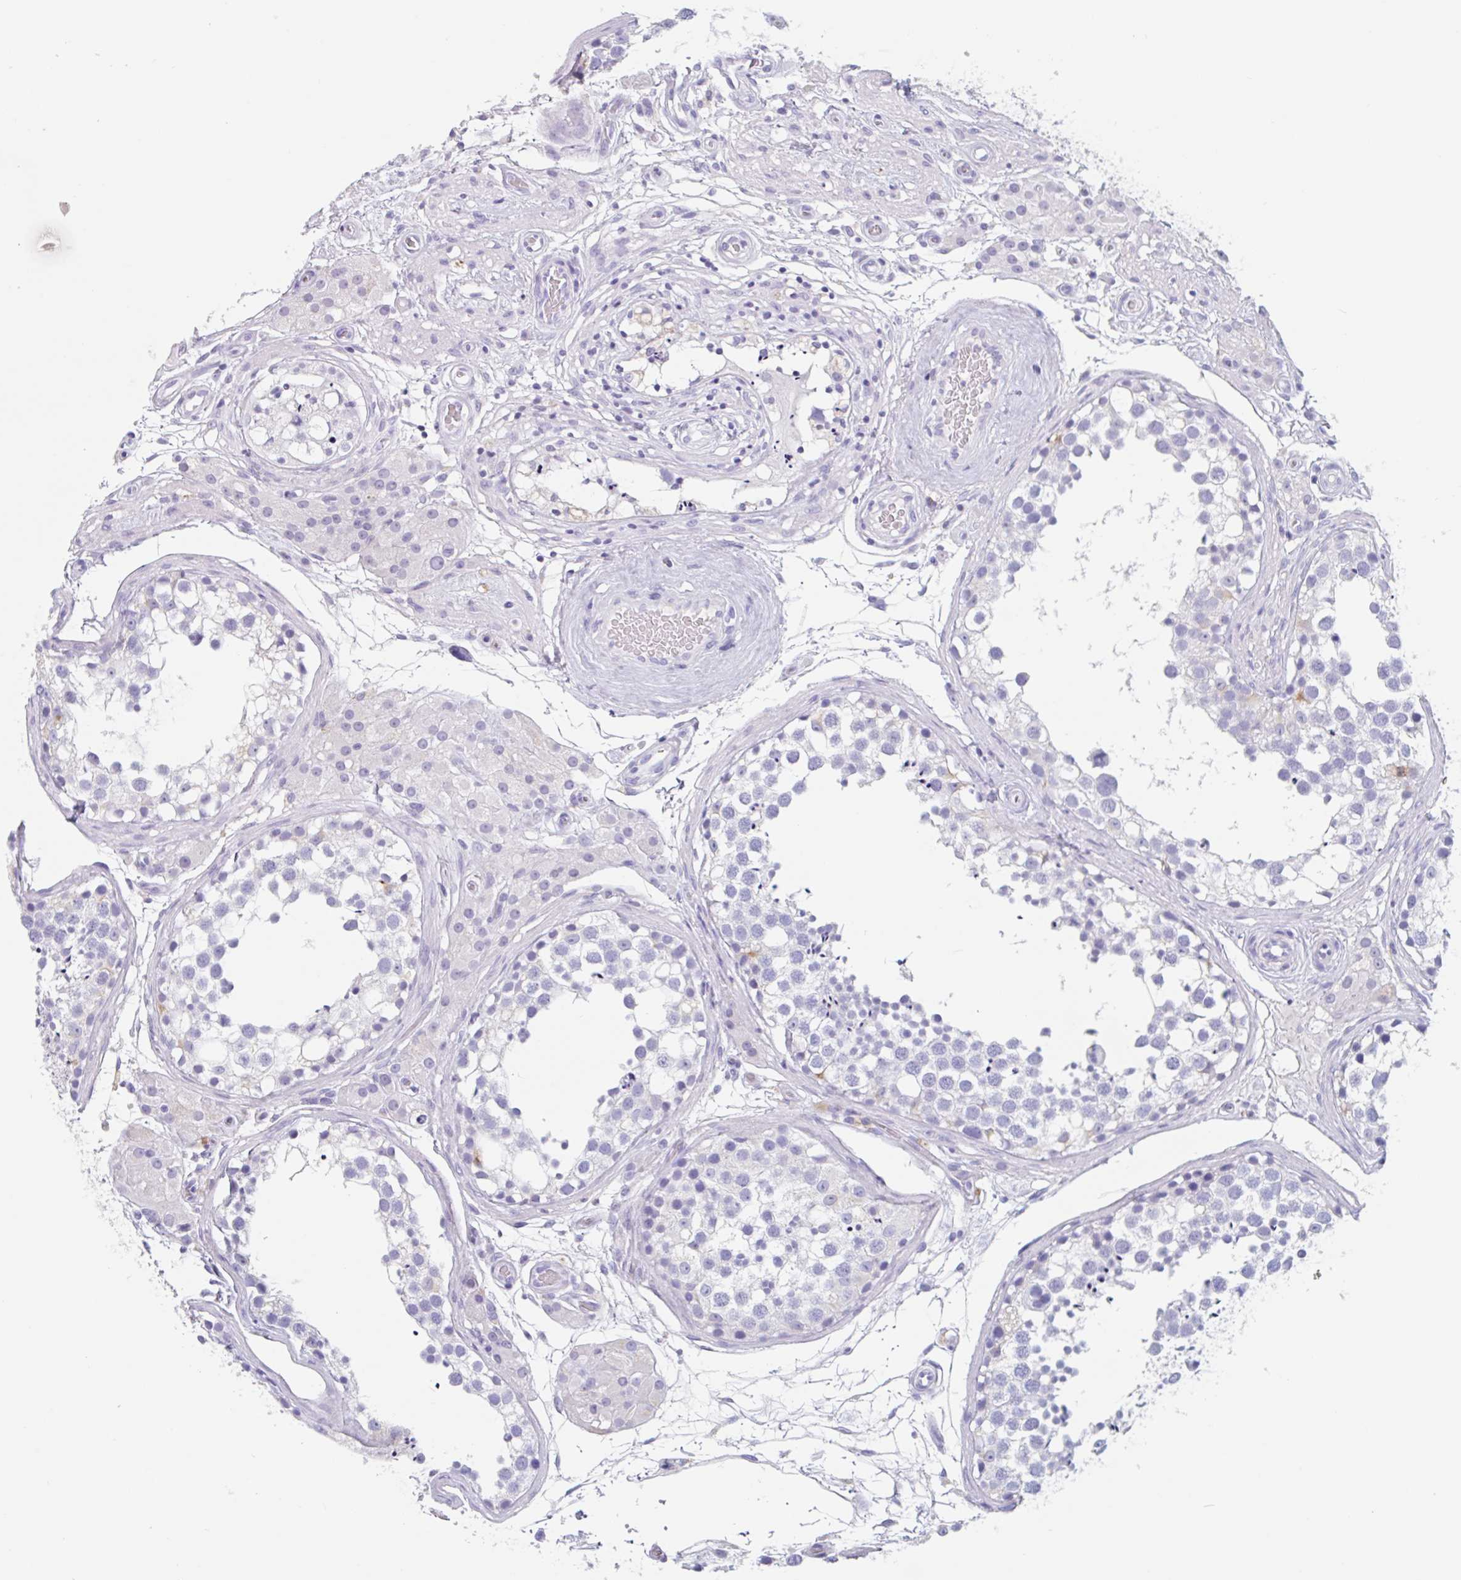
{"staining": {"intensity": "negative", "quantity": "none", "location": "none"}, "tissue": "testis", "cell_type": "Cells in seminiferous ducts", "image_type": "normal", "snomed": [{"axis": "morphology", "description": "Normal tissue, NOS"}, {"axis": "morphology", "description": "Seminoma, NOS"}, {"axis": "topography", "description": "Testis"}], "caption": "Cells in seminiferous ducts show no significant protein positivity in normal testis.", "gene": "EMC4", "patient": {"sex": "male", "age": 65}}